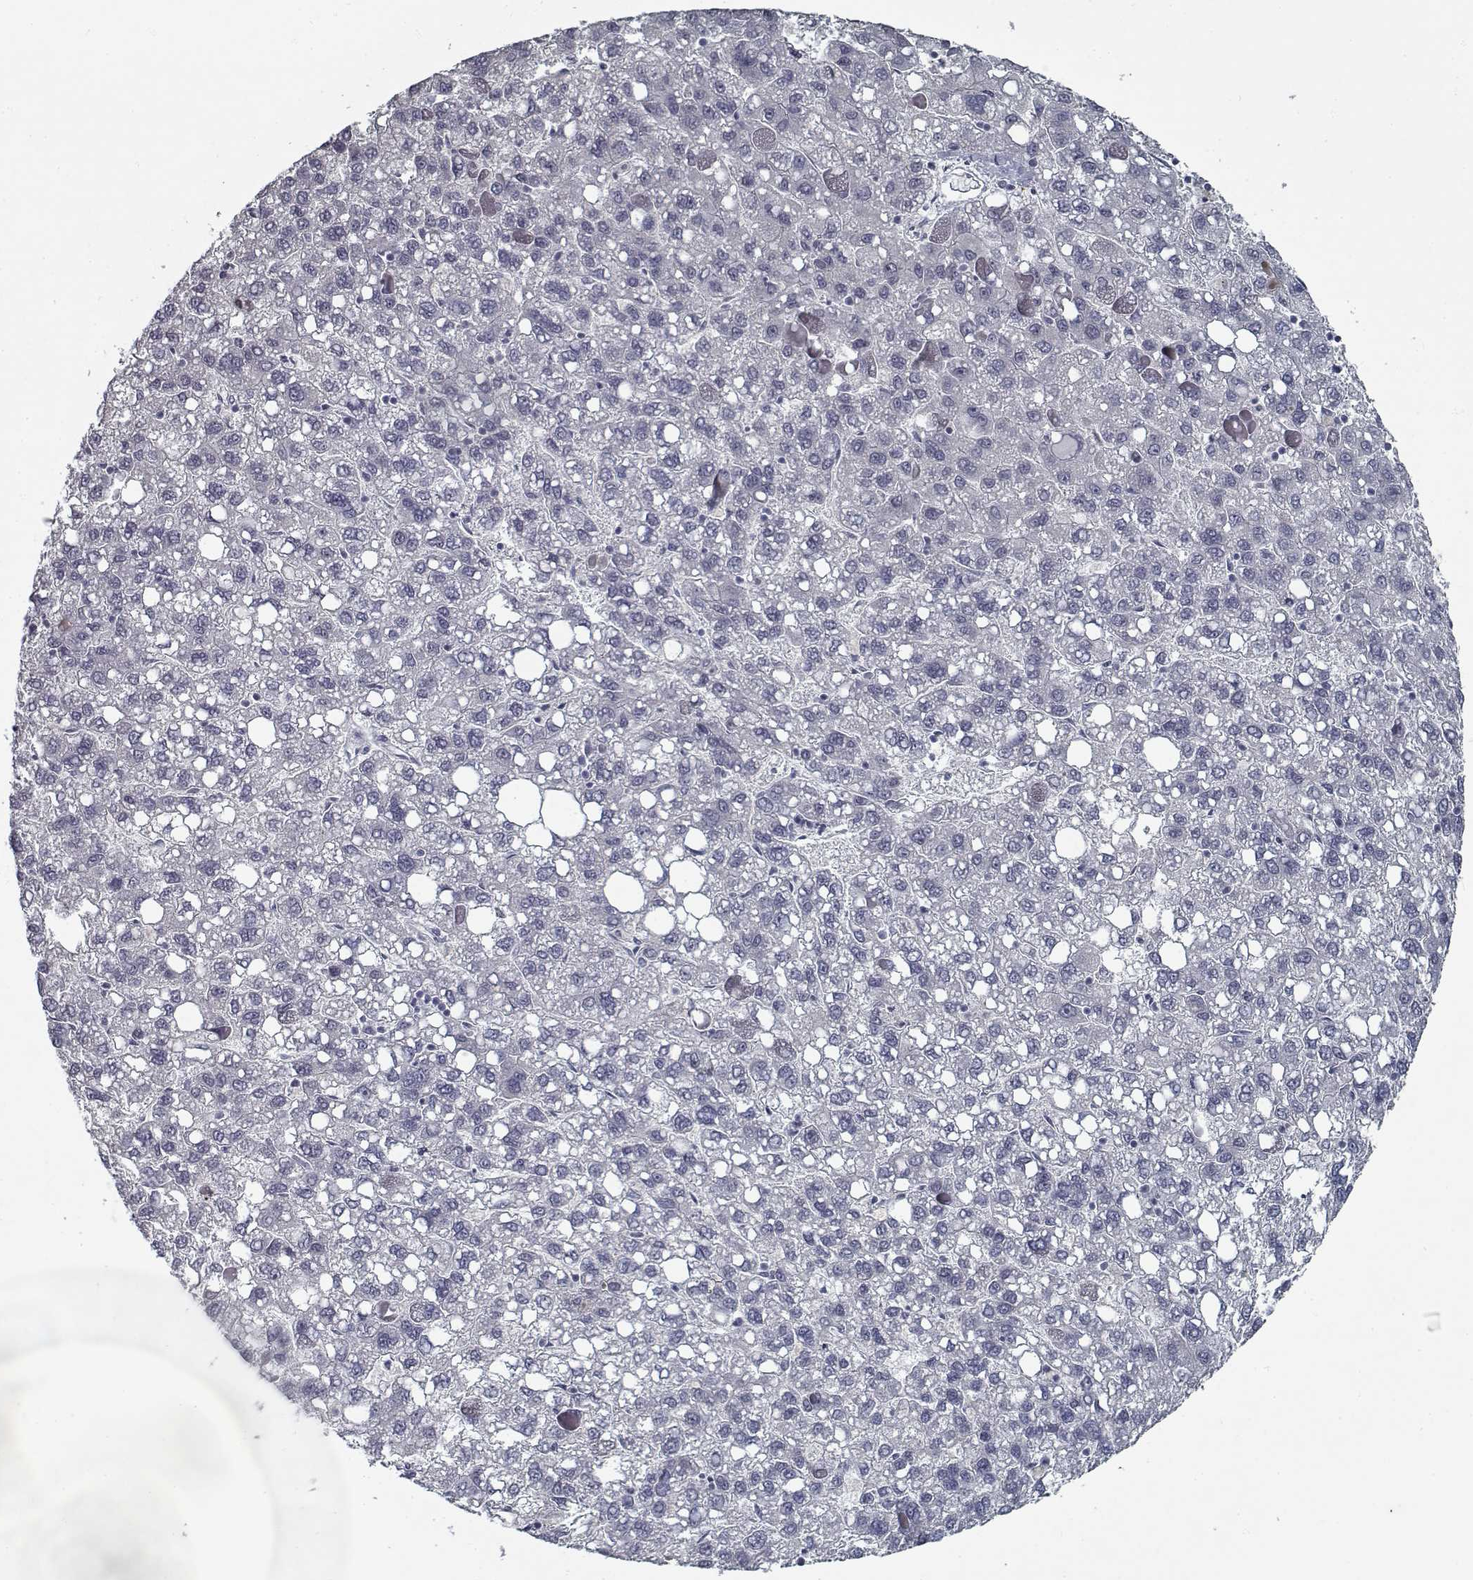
{"staining": {"intensity": "negative", "quantity": "none", "location": "none"}, "tissue": "liver cancer", "cell_type": "Tumor cells", "image_type": "cancer", "snomed": [{"axis": "morphology", "description": "Carcinoma, Hepatocellular, NOS"}, {"axis": "topography", "description": "Liver"}], "caption": "Human liver cancer (hepatocellular carcinoma) stained for a protein using IHC reveals no staining in tumor cells.", "gene": "GAD2", "patient": {"sex": "female", "age": 82}}